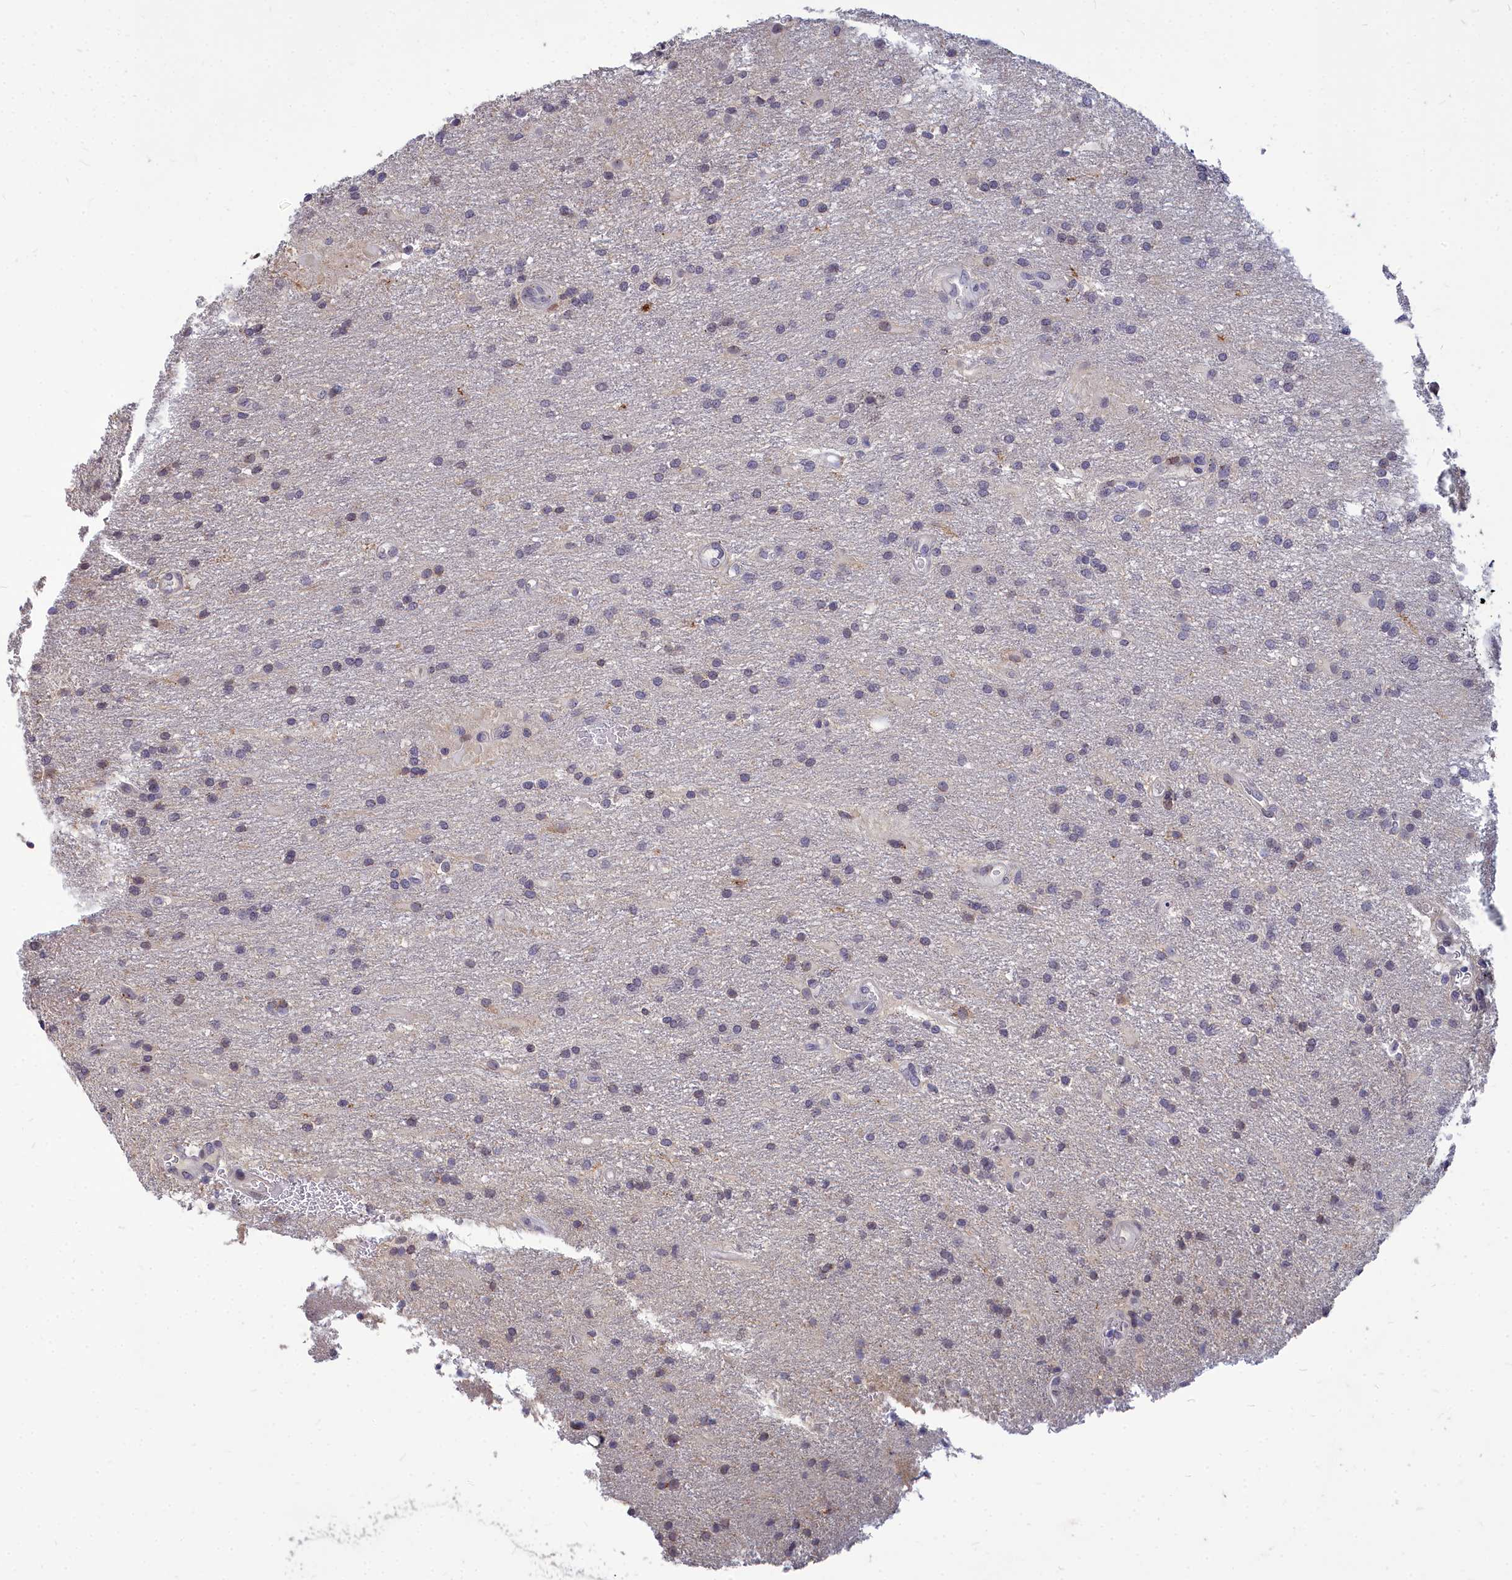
{"staining": {"intensity": "negative", "quantity": "none", "location": "none"}, "tissue": "glioma", "cell_type": "Tumor cells", "image_type": "cancer", "snomed": [{"axis": "morphology", "description": "Glioma, malignant, Low grade"}, {"axis": "topography", "description": "Brain"}], "caption": "Micrograph shows no protein positivity in tumor cells of malignant glioma (low-grade) tissue. Nuclei are stained in blue.", "gene": "NOXA1", "patient": {"sex": "male", "age": 66}}